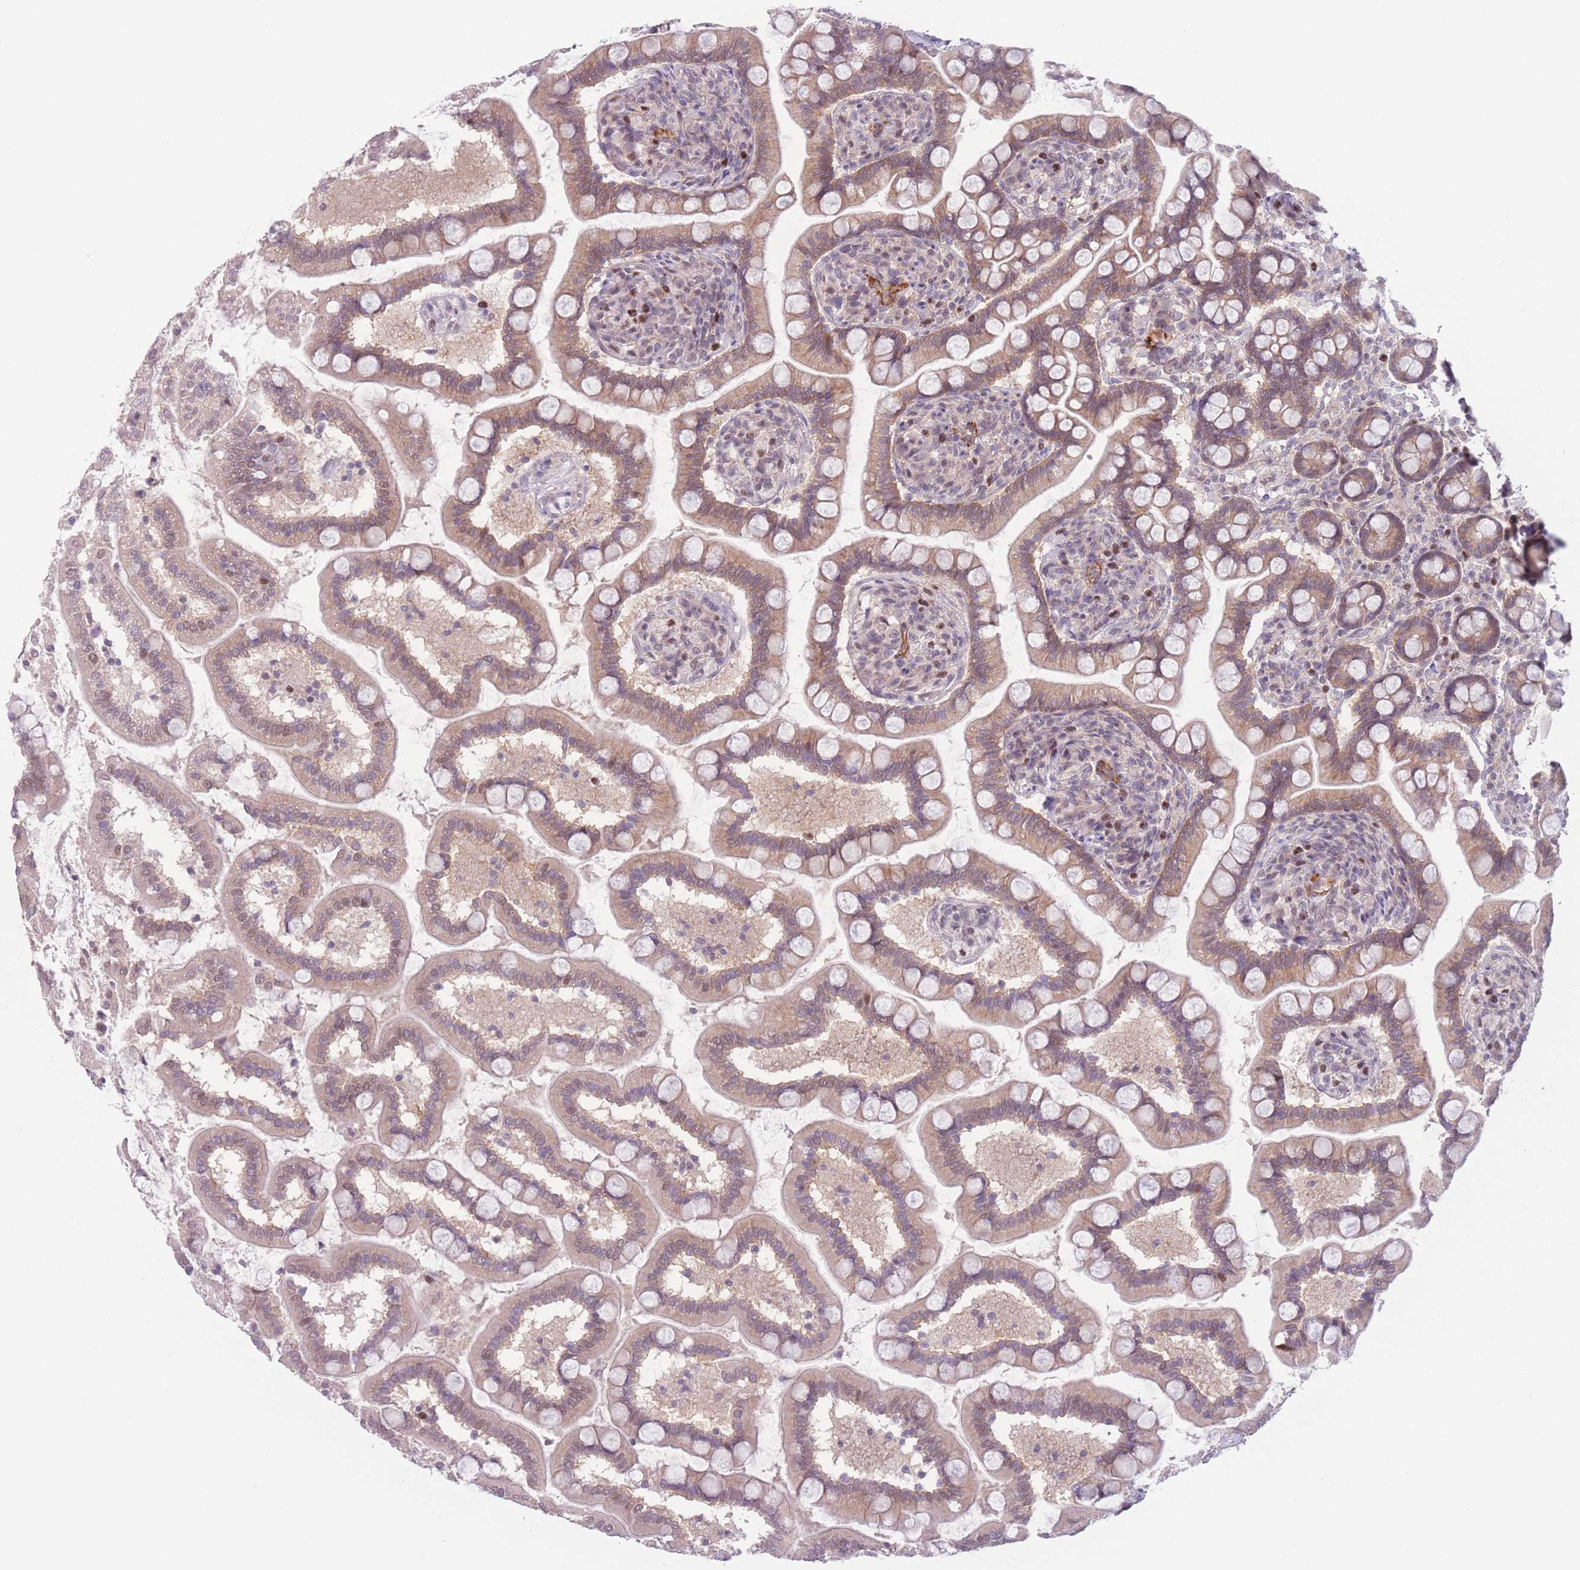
{"staining": {"intensity": "moderate", "quantity": ">75%", "location": "cytoplasmic/membranous,nuclear"}, "tissue": "small intestine", "cell_type": "Glandular cells", "image_type": "normal", "snomed": [{"axis": "morphology", "description": "Normal tissue, NOS"}, {"axis": "topography", "description": "Small intestine"}], "caption": "This histopathology image shows immunohistochemistry (IHC) staining of benign human small intestine, with medium moderate cytoplasmic/membranous,nuclear staining in approximately >75% of glandular cells.", "gene": "ENSG00000267179", "patient": {"sex": "female", "age": 64}}